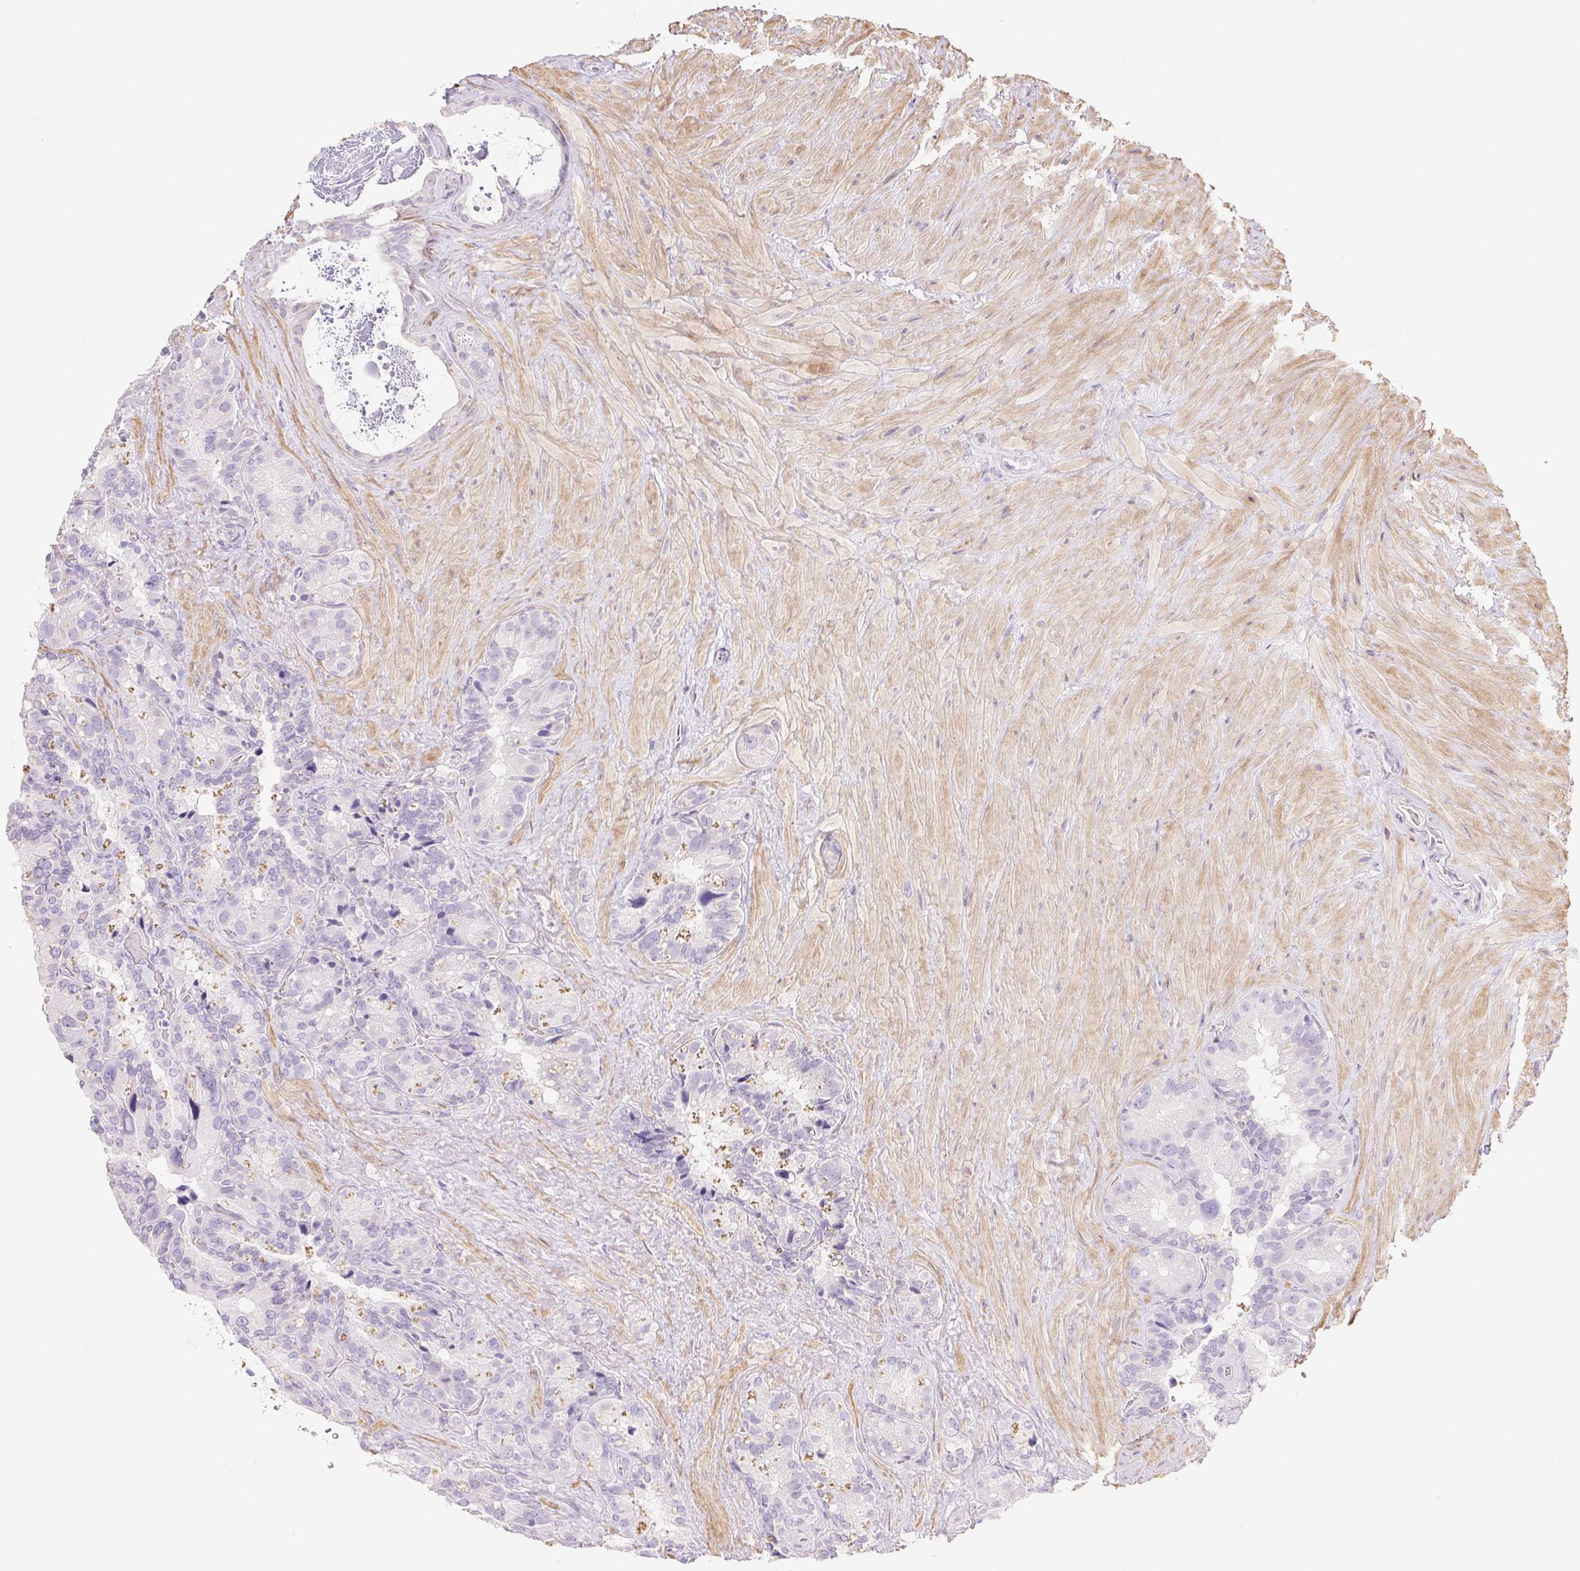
{"staining": {"intensity": "negative", "quantity": "none", "location": "none"}, "tissue": "seminal vesicle", "cell_type": "Glandular cells", "image_type": "normal", "snomed": [{"axis": "morphology", "description": "Normal tissue, NOS"}, {"axis": "topography", "description": "Seminal veicle"}], "caption": "This is an immunohistochemistry (IHC) image of benign seminal vesicle. There is no positivity in glandular cells.", "gene": "KCNE2", "patient": {"sex": "male", "age": 60}}